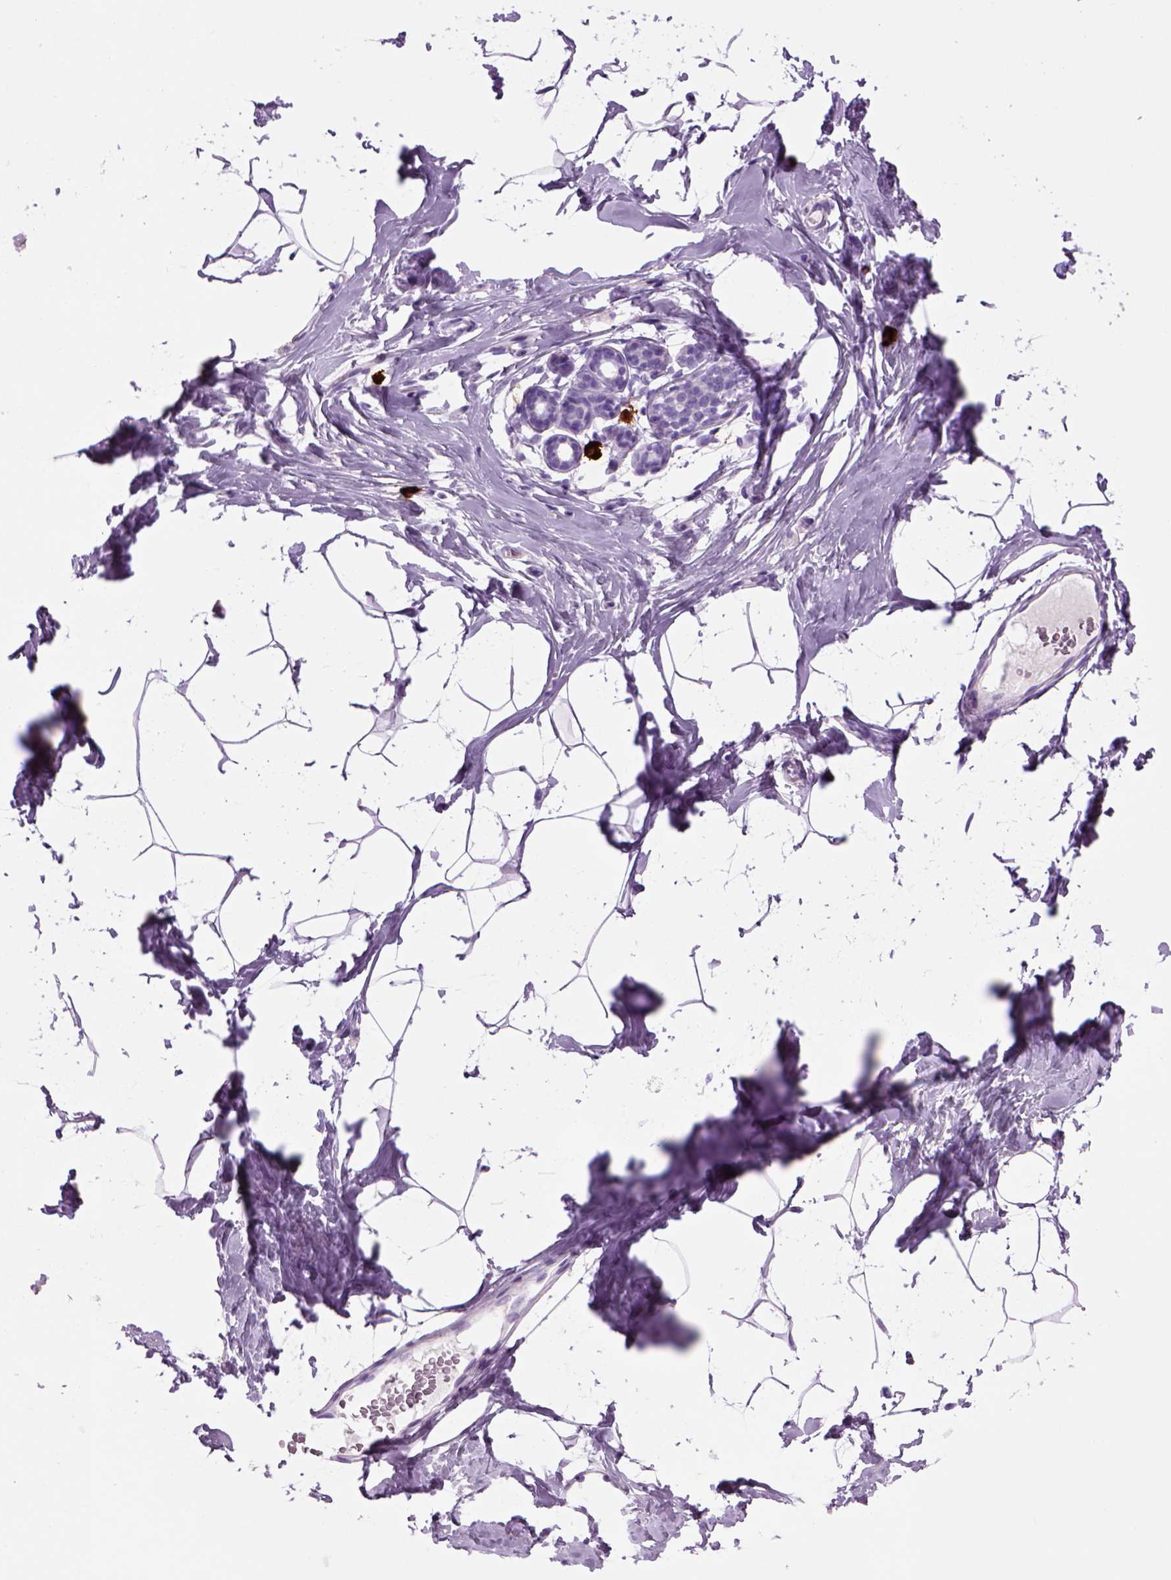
{"staining": {"intensity": "negative", "quantity": "none", "location": "none"}, "tissue": "breast", "cell_type": "Adipocytes", "image_type": "normal", "snomed": [{"axis": "morphology", "description": "Normal tissue, NOS"}, {"axis": "topography", "description": "Breast"}], "caption": "A photomicrograph of human breast is negative for staining in adipocytes. (DAB (3,3'-diaminobenzidine) immunohistochemistry with hematoxylin counter stain).", "gene": "MZB1", "patient": {"sex": "female", "age": 32}}